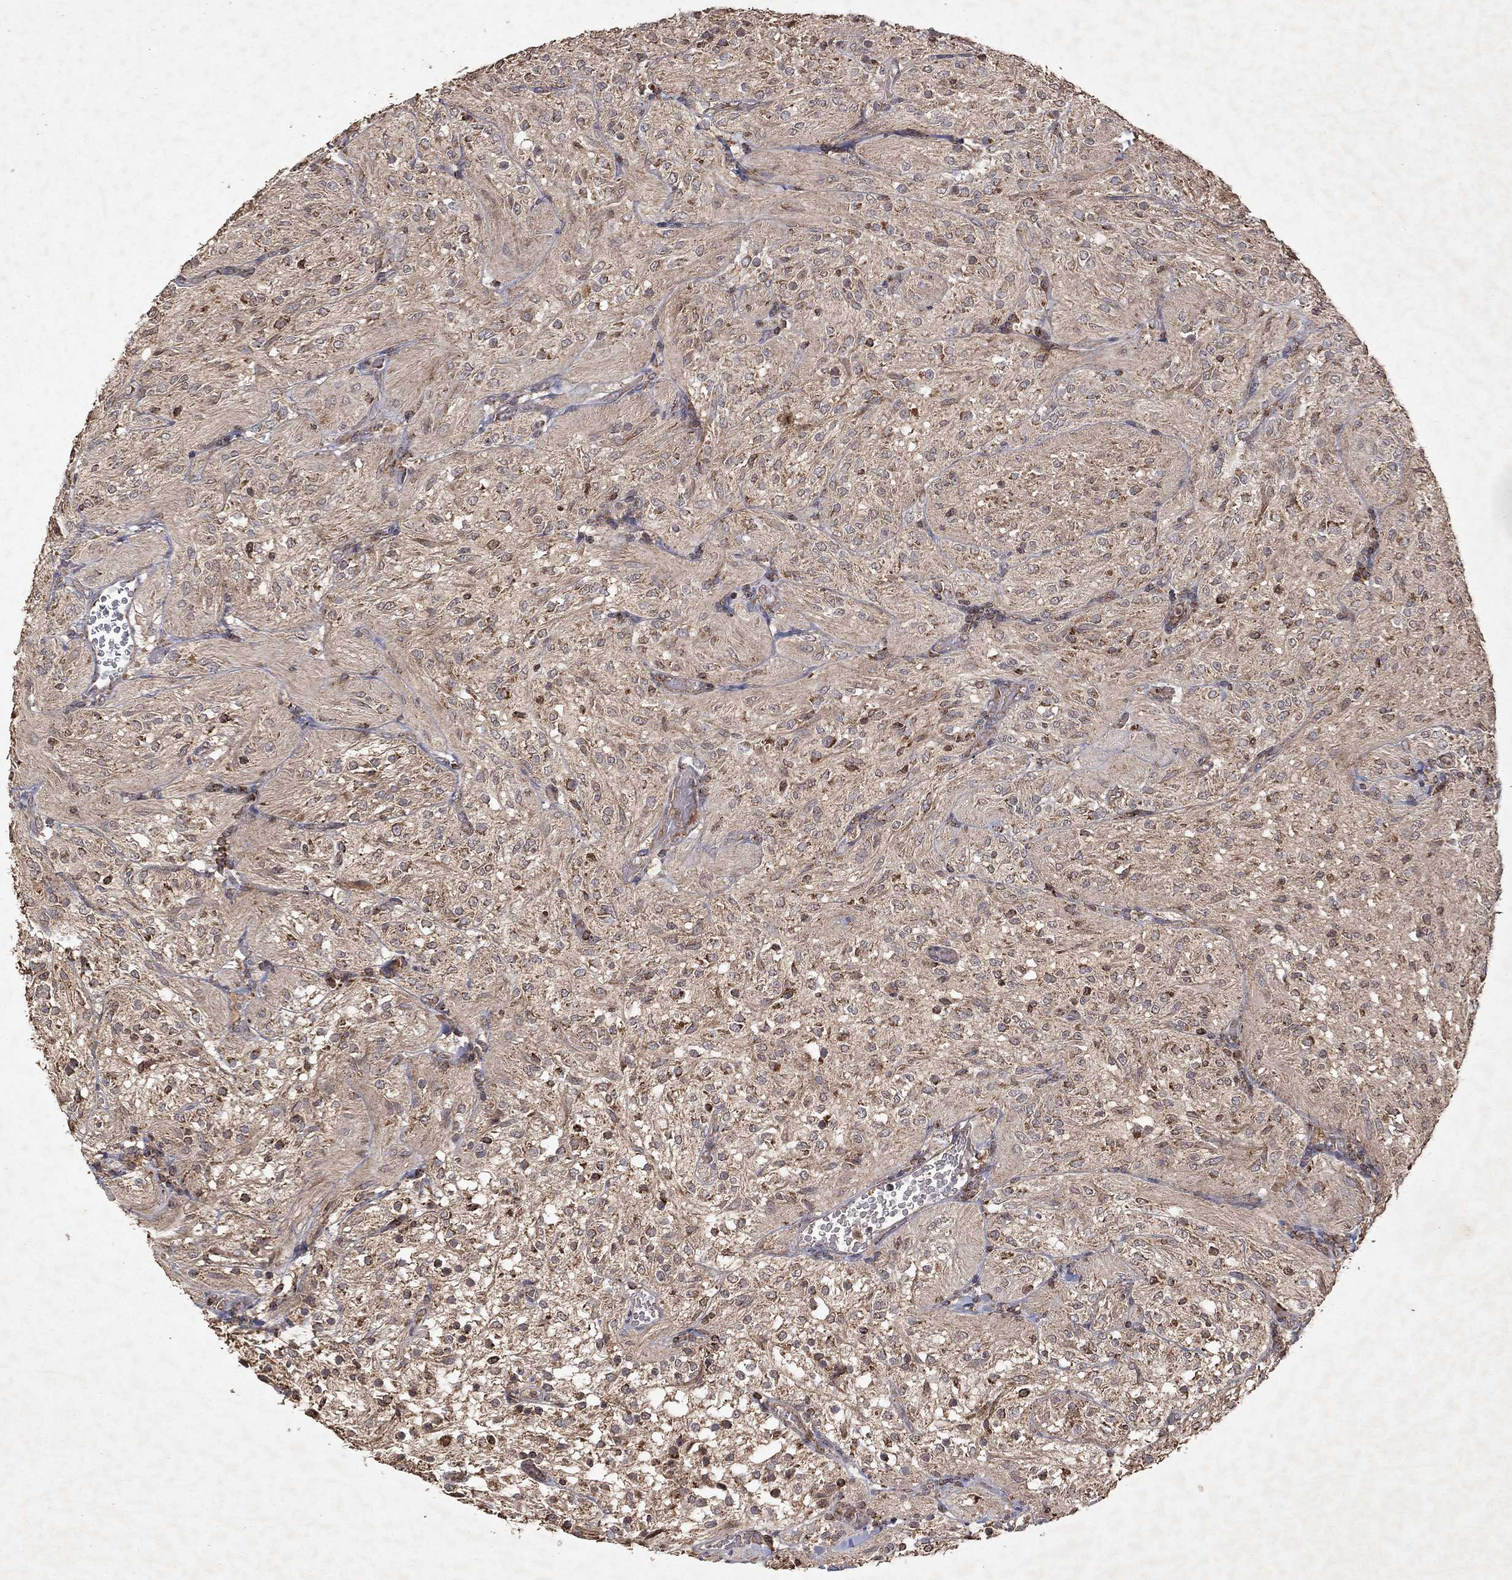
{"staining": {"intensity": "strong", "quantity": "<25%", "location": "cytoplasmic/membranous"}, "tissue": "glioma", "cell_type": "Tumor cells", "image_type": "cancer", "snomed": [{"axis": "morphology", "description": "Glioma, malignant, Low grade"}, {"axis": "topography", "description": "Brain"}], "caption": "Protein expression analysis of glioma shows strong cytoplasmic/membranous expression in about <25% of tumor cells.", "gene": "PYROXD2", "patient": {"sex": "male", "age": 3}}